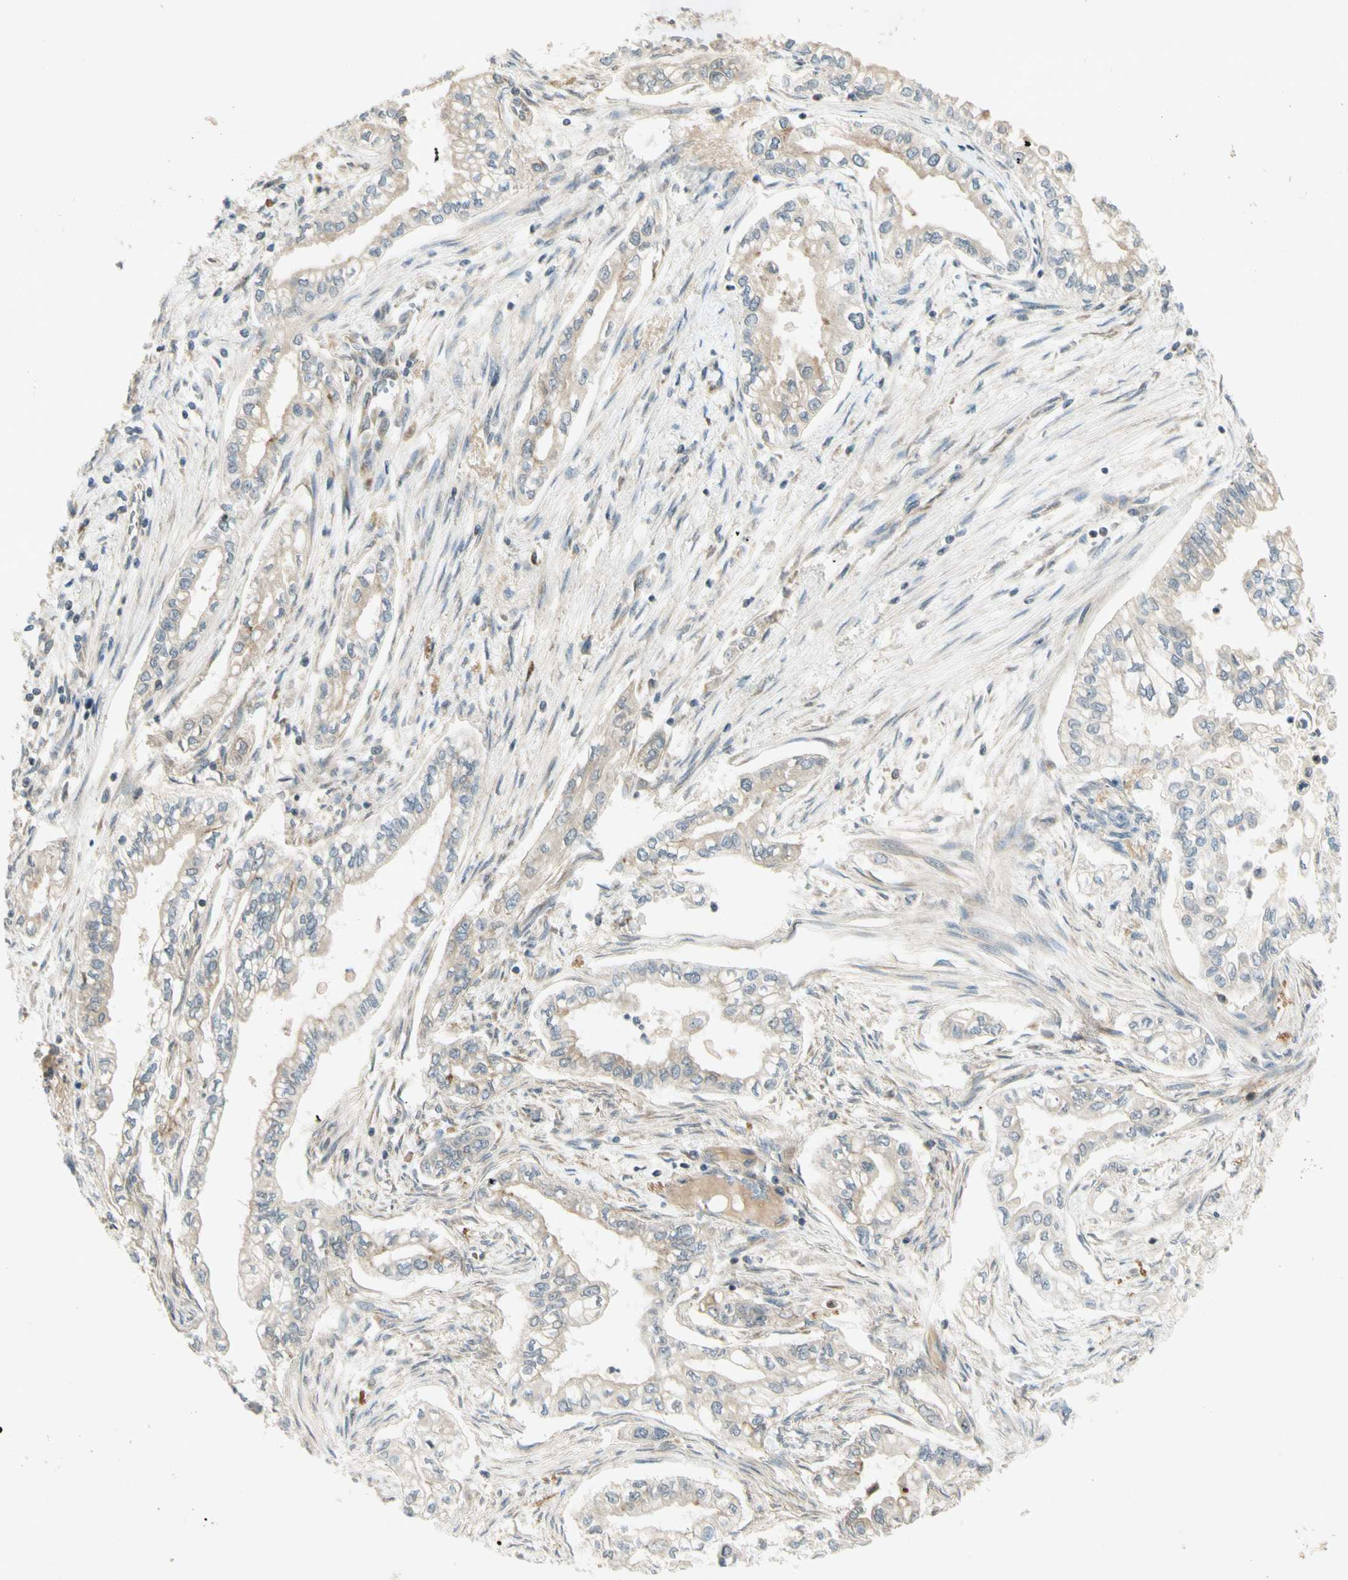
{"staining": {"intensity": "weak", "quantity": ">75%", "location": "cytoplasmic/membranous"}, "tissue": "pancreatic cancer", "cell_type": "Tumor cells", "image_type": "cancer", "snomed": [{"axis": "morphology", "description": "Normal tissue, NOS"}, {"axis": "topography", "description": "Pancreas"}], "caption": "About >75% of tumor cells in human pancreatic cancer demonstrate weak cytoplasmic/membranous protein staining as visualized by brown immunohistochemical staining.", "gene": "ETF1", "patient": {"sex": "male", "age": 42}}